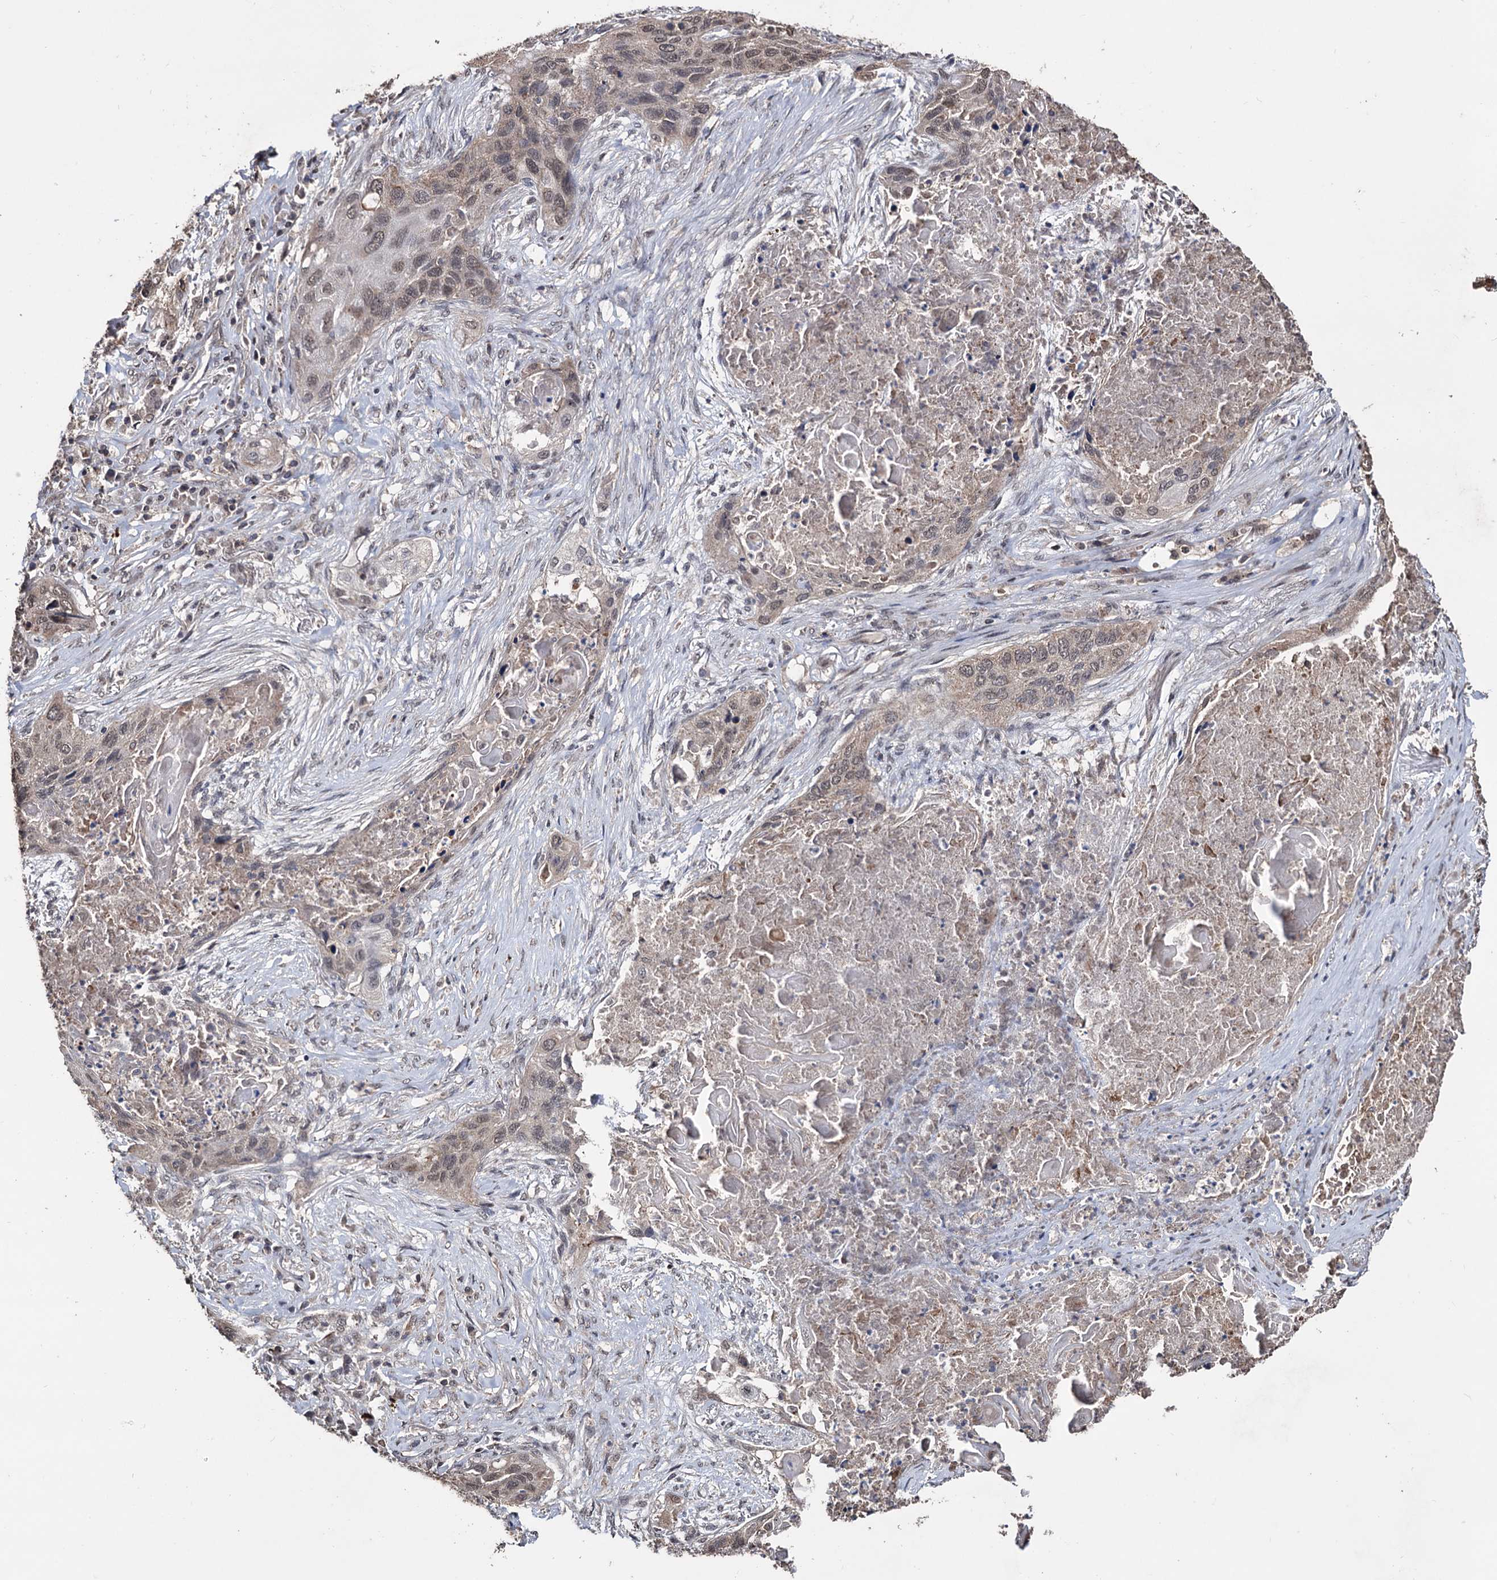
{"staining": {"intensity": "weak", "quantity": "<25%", "location": "cytoplasmic/membranous"}, "tissue": "lung cancer", "cell_type": "Tumor cells", "image_type": "cancer", "snomed": [{"axis": "morphology", "description": "Squamous cell carcinoma, NOS"}, {"axis": "topography", "description": "Lung"}], "caption": "Immunohistochemical staining of lung squamous cell carcinoma displays no significant staining in tumor cells.", "gene": "KLF5", "patient": {"sex": "female", "age": 63}}